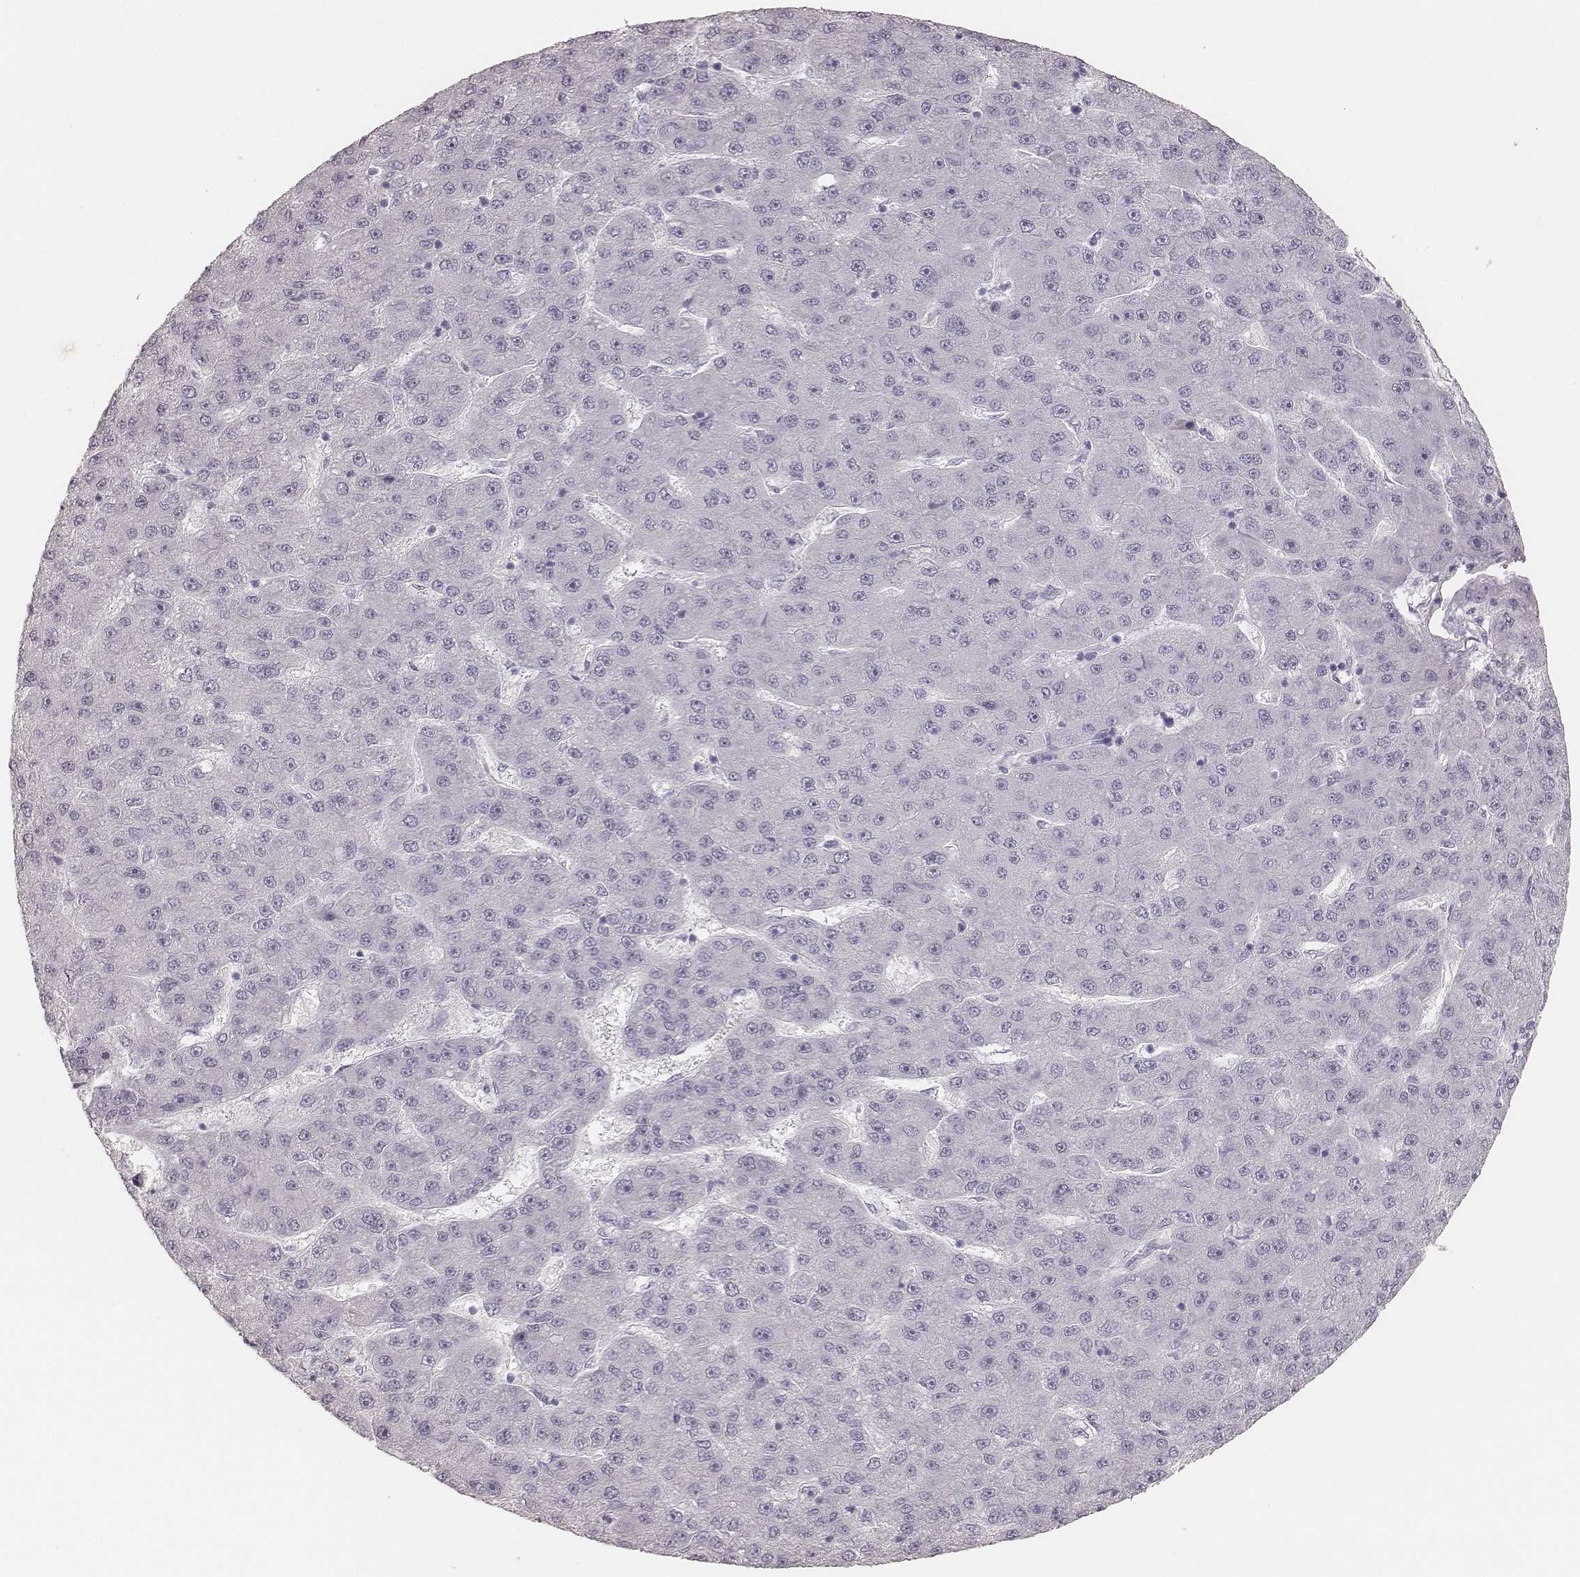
{"staining": {"intensity": "negative", "quantity": "none", "location": "none"}, "tissue": "liver cancer", "cell_type": "Tumor cells", "image_type": "cancer", "snomed": [{"axis": "morphology", "description": "Carcinoma, Hepatocellular, NOS"}, {"axis": "topography", "description": "Liver"}], "caption": "Immunohistochemical staining of liver cancer (hepatocellular carcinoma) displays no significant expression in tumor cells.", "gene": "KRT82", "patient": {"sex": "male", "age": 67}}